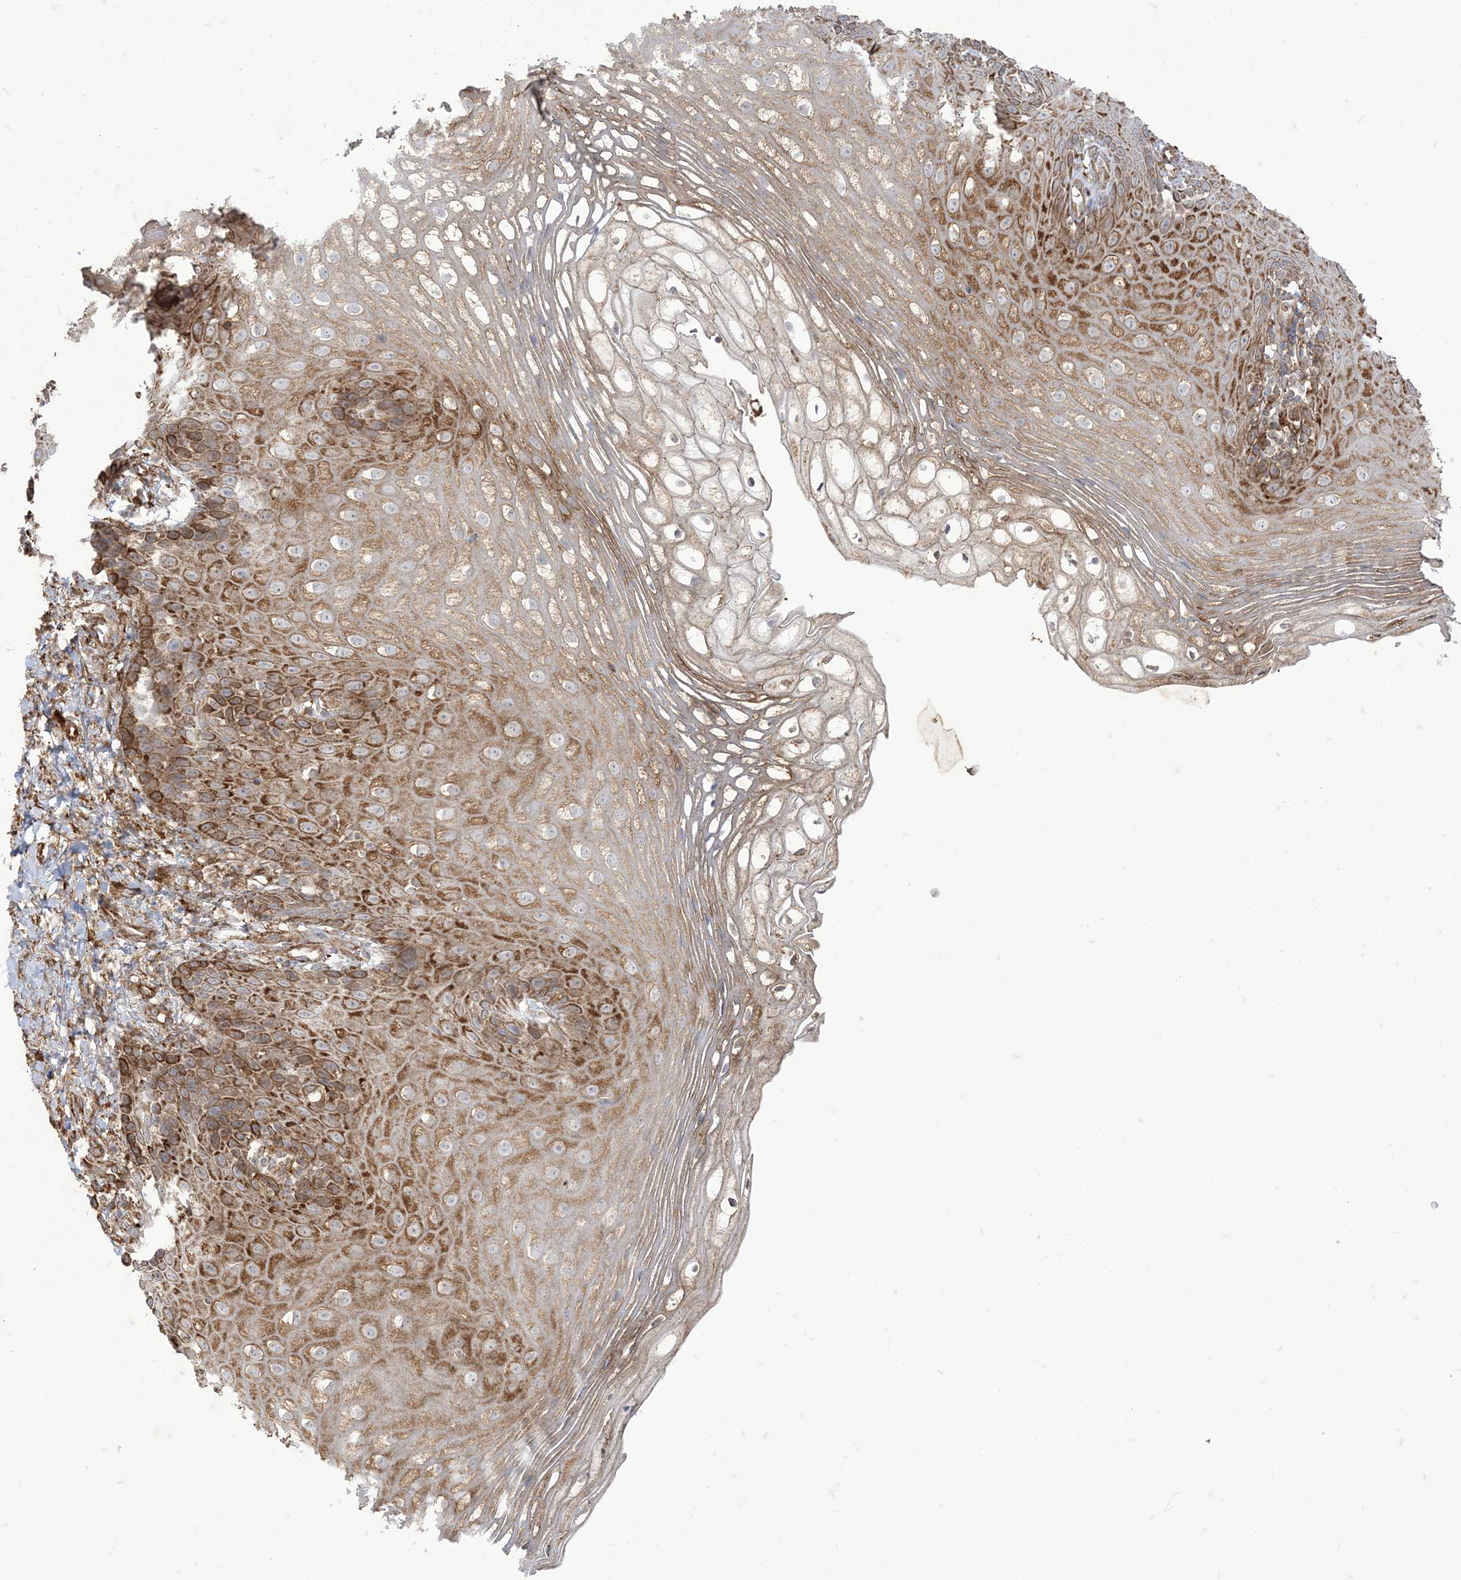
{"staining": {"intensity": "moderate", "quantity": "25%-75%", "location": "cytoplasmic/membranous"}, "tissue": "vagina", "cell_type": "Squamous epithelial cells", "image_type": "normal", "snomed": [{"axis": "morphology", "description": "Normal tissue, NOS"}, {"axis": "topography", "description": "Vagina"}], "caption": "The photomicrograph demonstrates immunohistochemical staining of normal vagina. There is moderate cytoplasmic/membranous expression is seen in about 25%-75% of squamous epithelial cells. The staining was performed using DAB to visualize the protein expression in brown, while the nuclei were stained in blue with hematoxylin (Magnification: 20x).", "gene": "DERL3", "patient": {"sex": "female", "age": 60}}